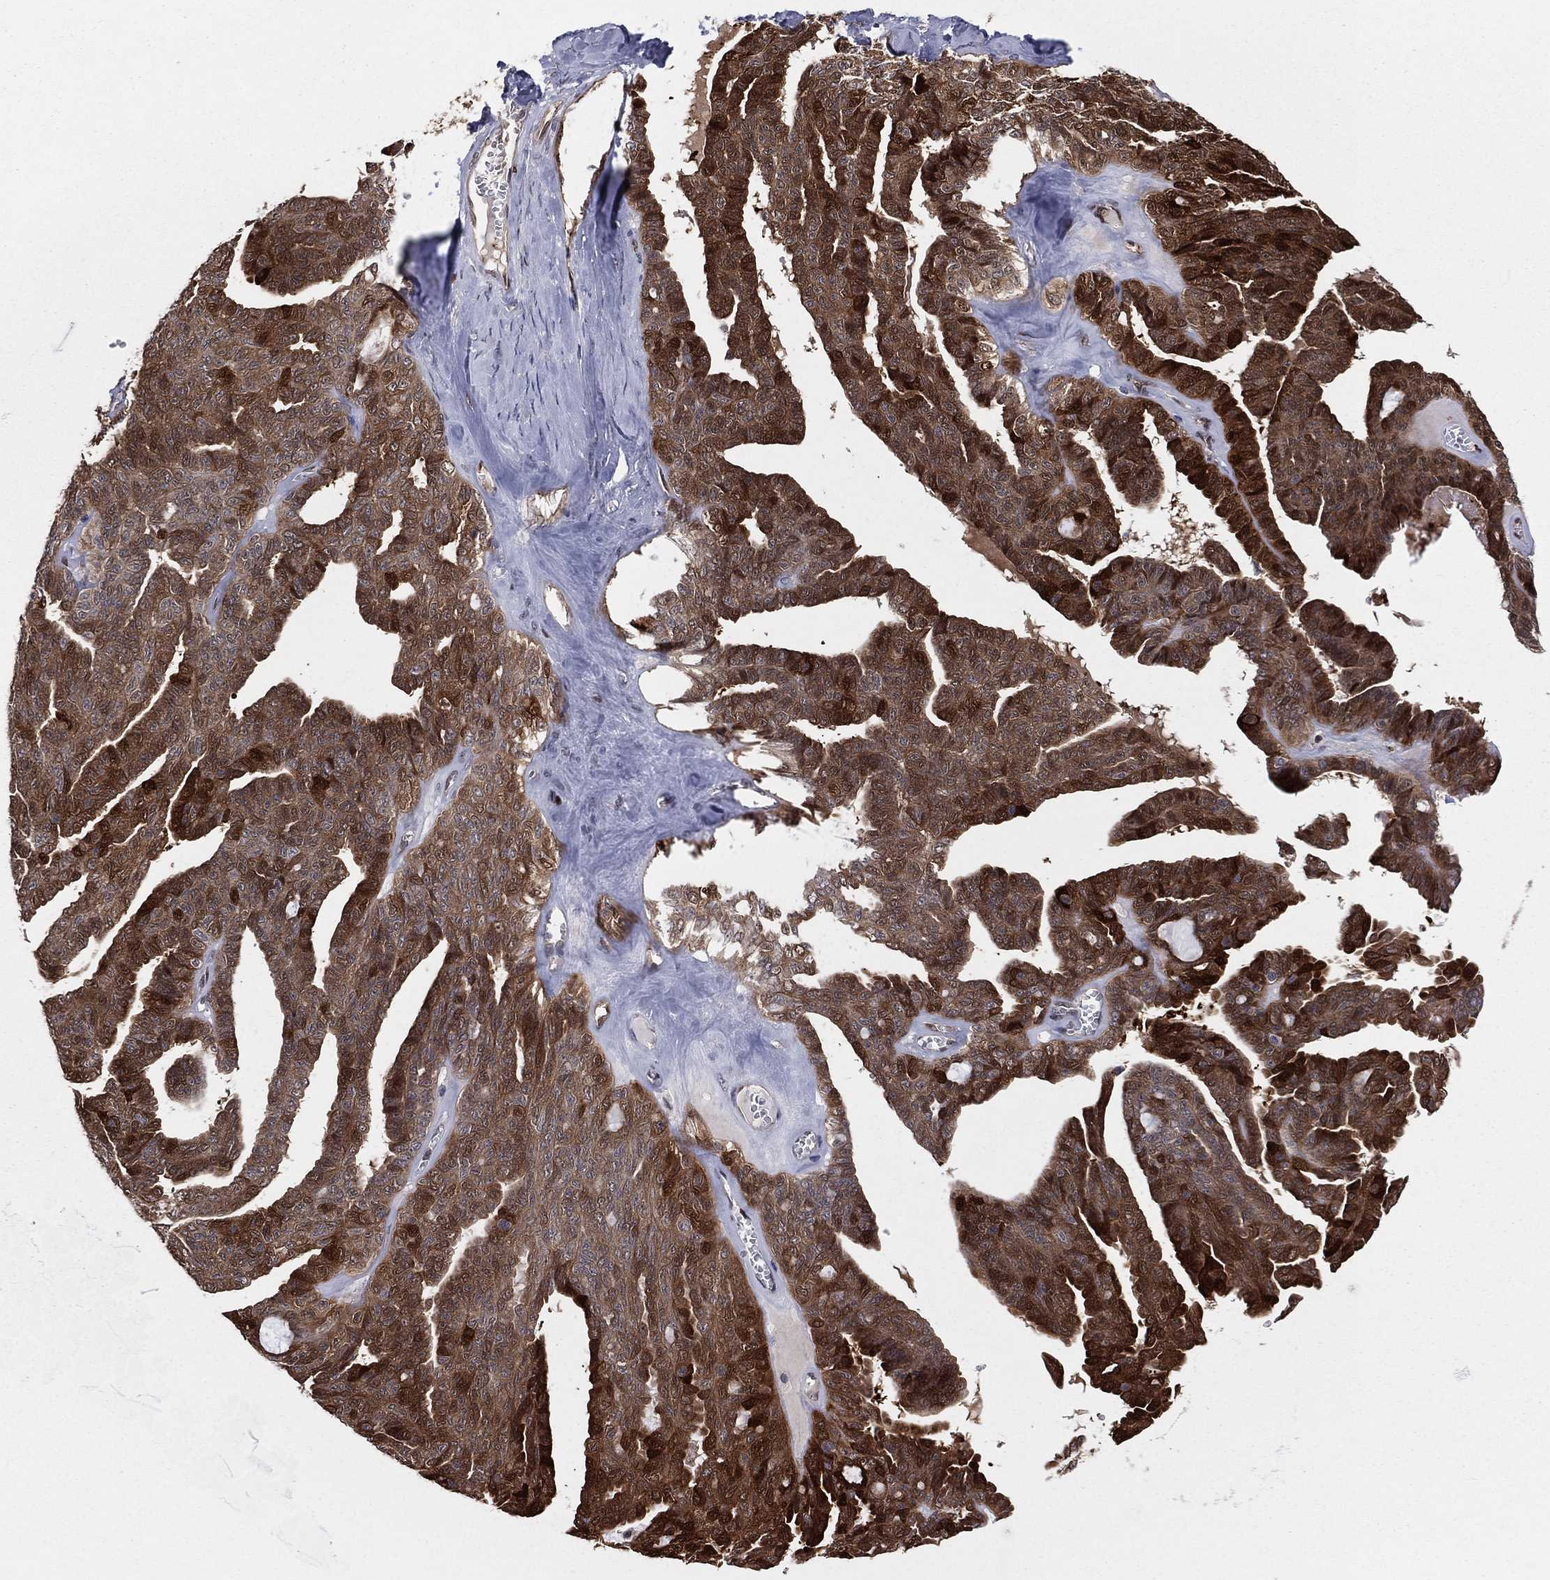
{"staining": {"intensity": "strong", "quantity": "25%-75%", "location": "cytoplasmic/membranous,nuclear"}, "tissue": "ovarian cancer", "cell_type": "Tumor cells", "image_type": "cancer", "snomed": [{"axis": "morphology", "description": "Cystadenocarcinoma, serous, NOS"}, {"axis": "topography", "description": "Ovary"}], "caption": "A brown stain labels strong cytoplasmic/membranous and nuclear positivity of a protein in human ovarian cancer tumor cells.", "gene": "SNCG", "patient": {"sex": "female", "age": 71}}